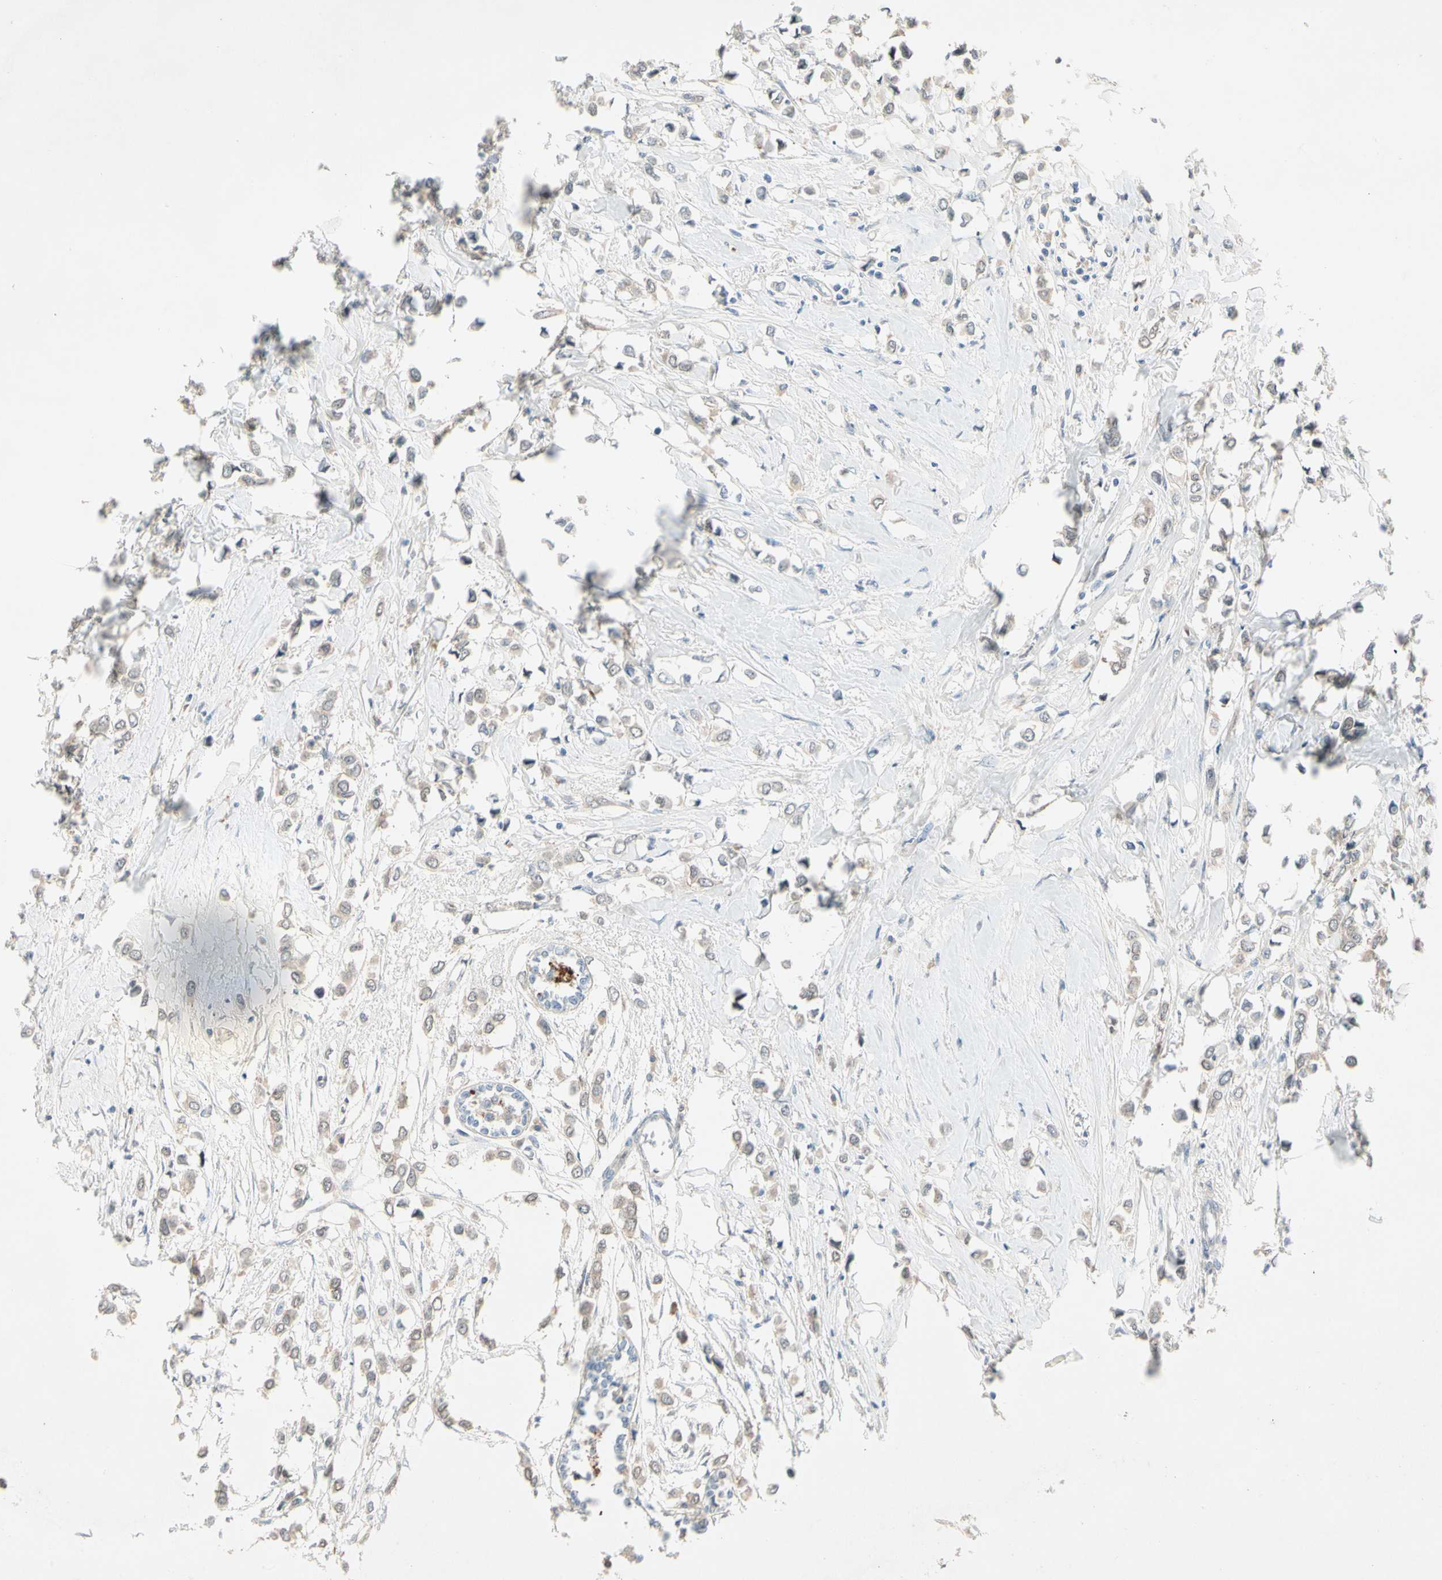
{"staining": {"intensity": "weak", "quantity": ">75%", "location": "cytoplasmic/membranous"}, "tissue": "breast cancer", "cell_type": "Tumor cells", "image_type": "cancer", "snomed": [{"axis": "morphology", "description": "Lobular carcinoma"}, {"axis": "topography", "description": "Breast"}], "caption": "Immunohistochemical staining of human lobular carcinoma (breast) demonstrates weak cytoplasmic/membranous protein staining in approximately >75% of tumor cells.", "gene": "IL1R1", "patient": {"sex": "female", "age": 51}}